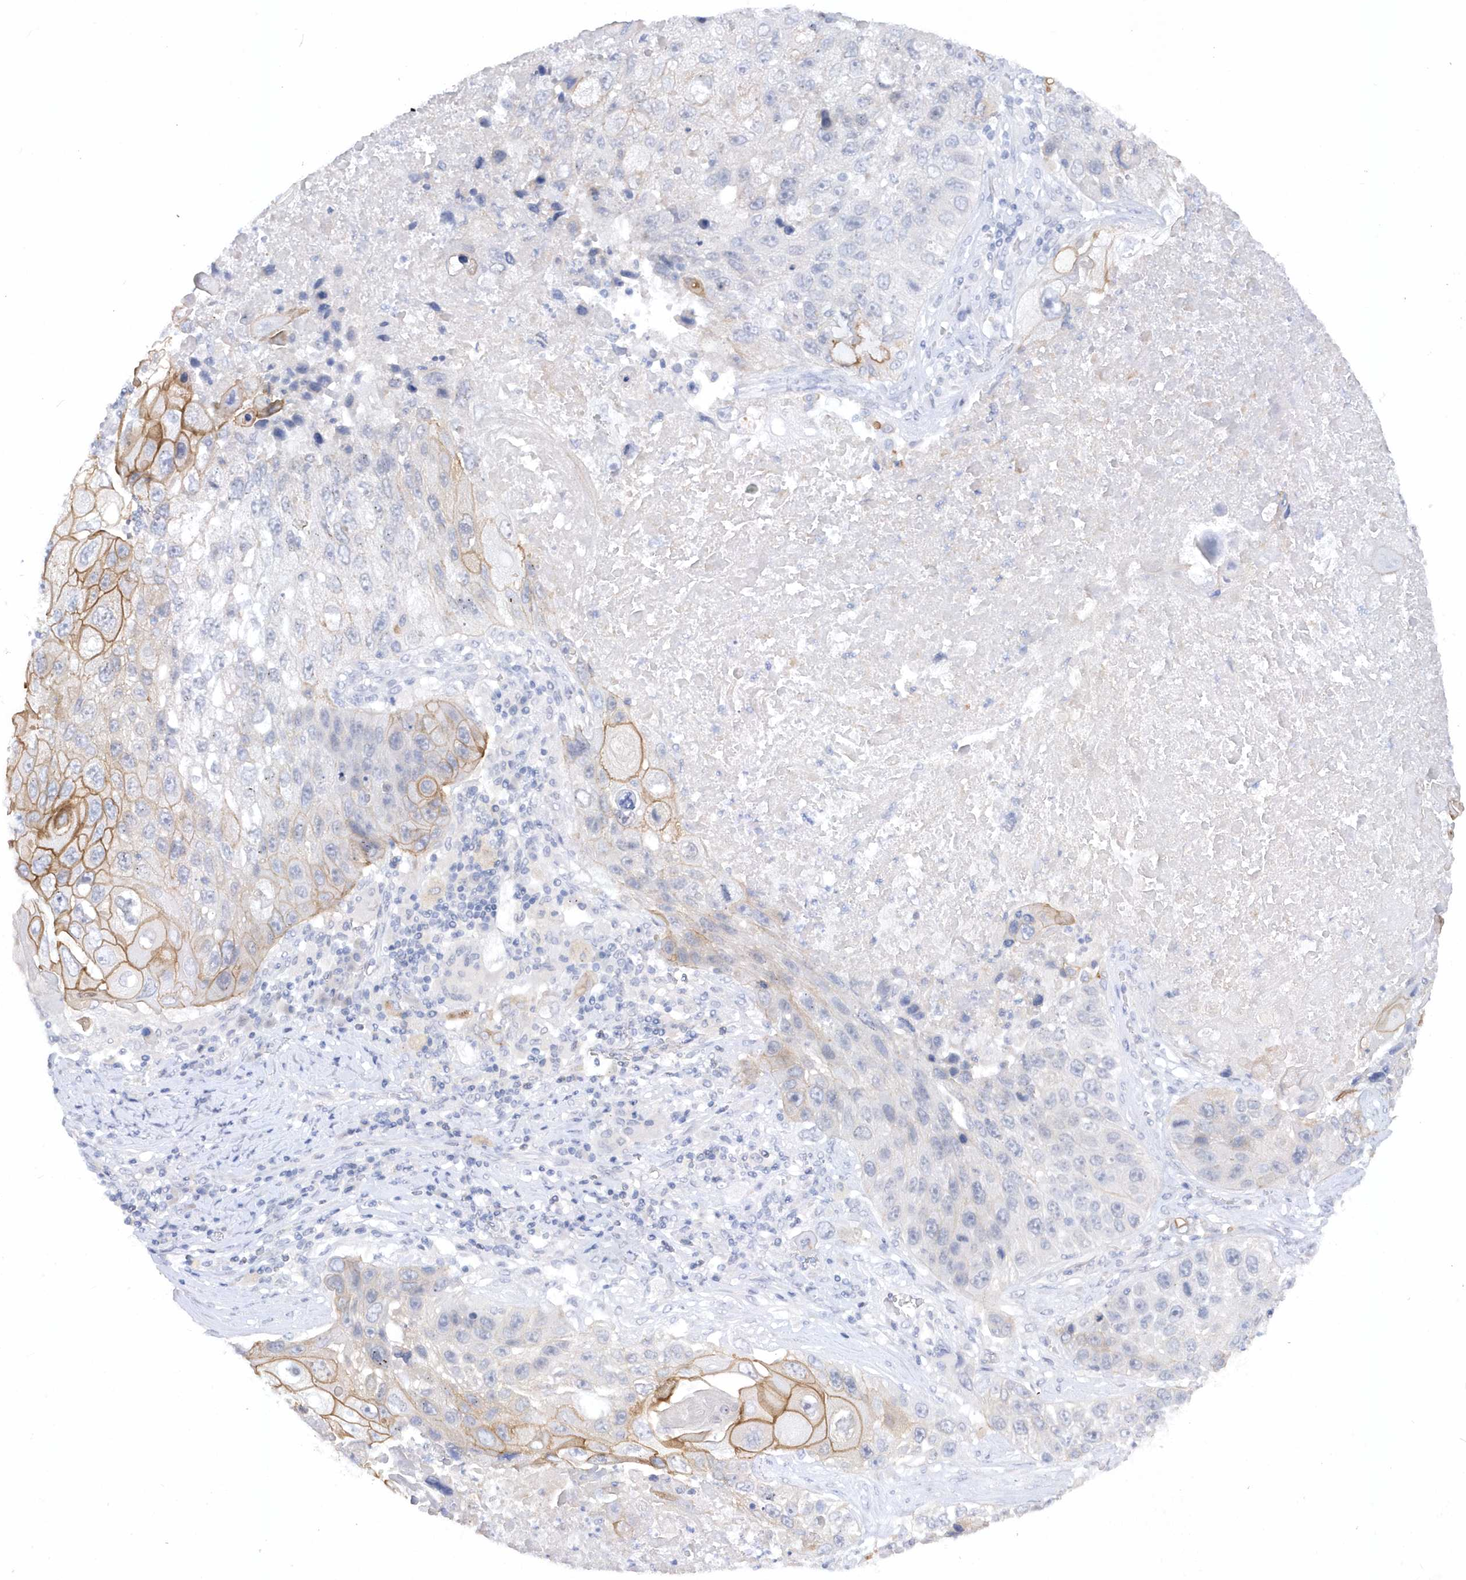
{"staining": {"intensity": "moderate", "quantity": "<25%", "location": "cytoplasmic/membranous"}, "tissue": "lung cancer", "cell_type": "Tumor cells", "image_type": "cancer", "snomed": [{"axis": "morphology", "description": "Squamous cell carcinoma, NOS"}, {"axis": "topography", "description": "Lung"}], "caption": "Lung cancer (squamous cell carcinoma) stained with a brown dye shows moderate cytoplasmic/membranous positive staining in approximately <25% of tumor cells.", "gene": "RPE", "patient": {"sex": "male", "age": 61}}